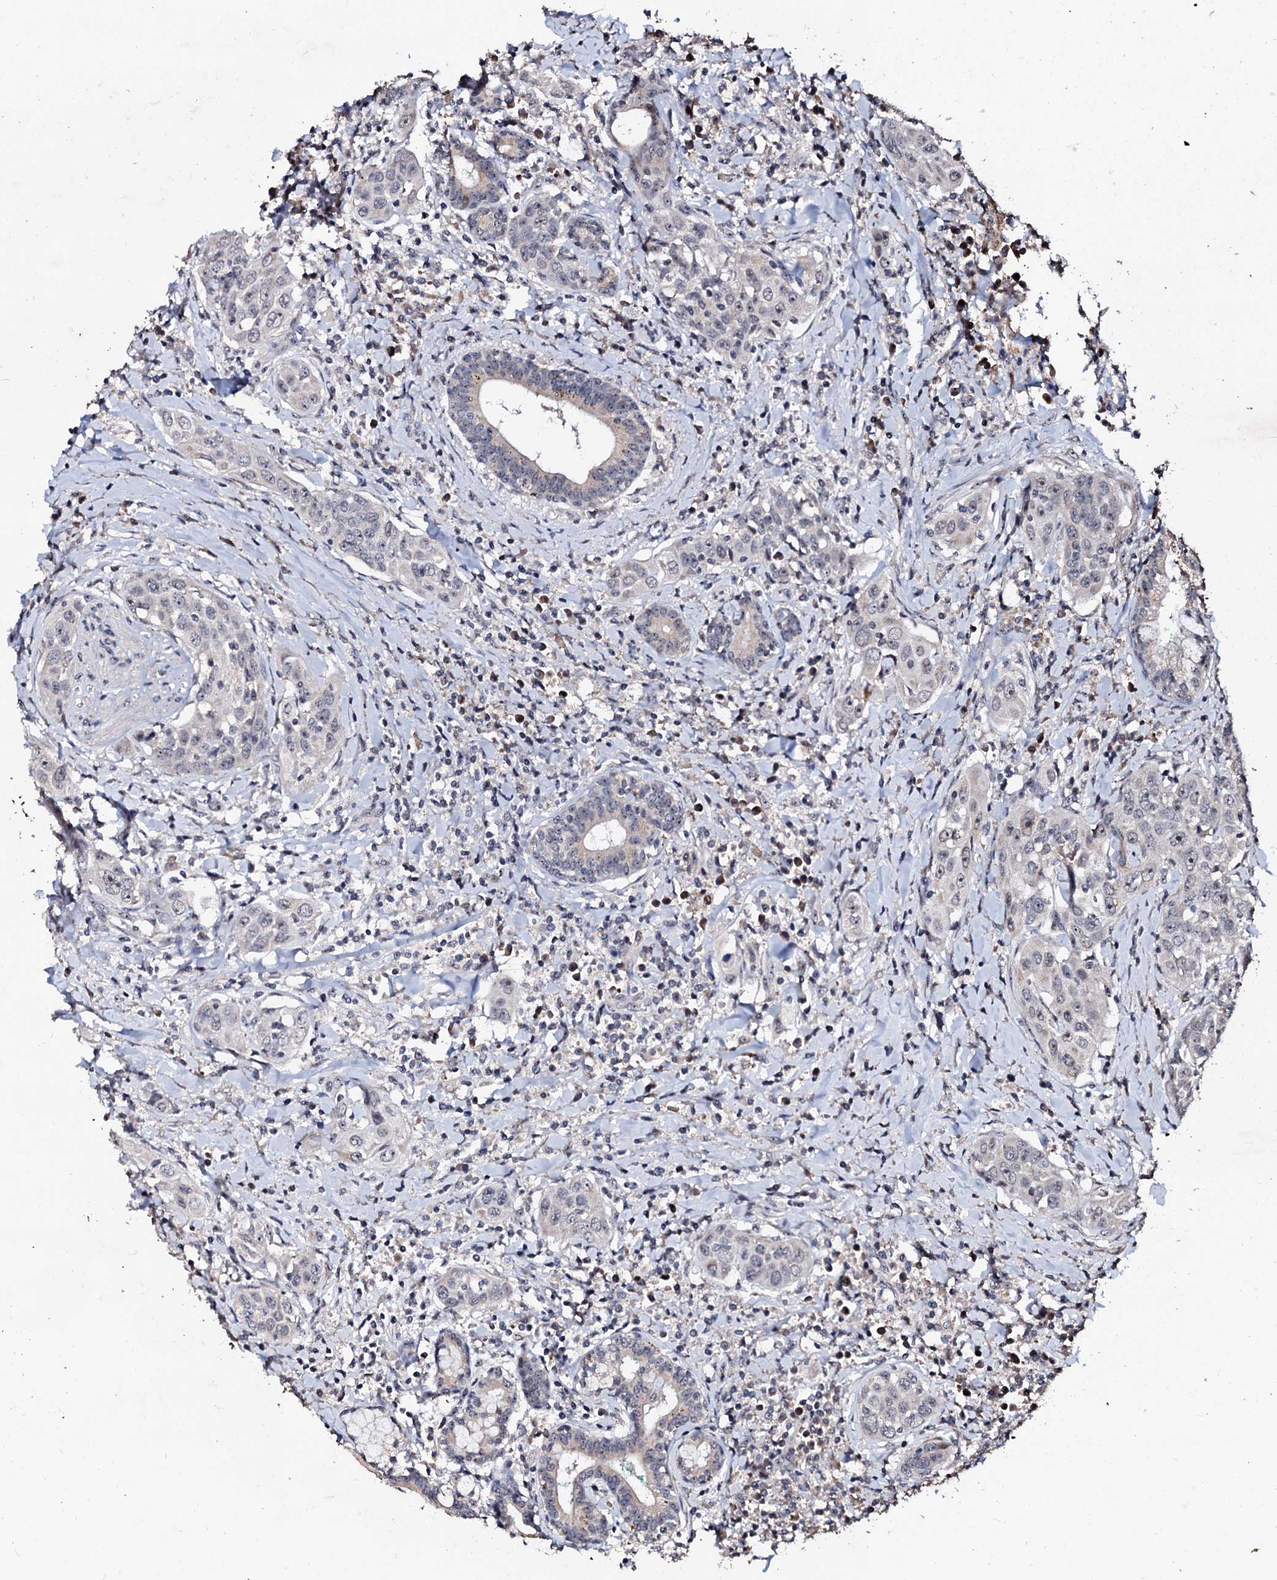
{"staining": {"intensity": "weak", "quantity": "<25%", "location": "nuclear"}, "tissue": "head and neck cancer", "cell_type": "Tumor cells", "image_type": "cancer", "snomed": [{"axis": "morphology", "description": "Squamous cell carcinoma, NOS"}, {"axis": "topography", "description": "Oral tissue"}, {"axis": "topography", "description": "Head-Neck"}], "caption": "A photomicrograph of head and neck cancer (squamous cell carcinoma) stained for a protein exhibits no brown staining in tumor cells.", "gene": "SUPT7L", "patient": {"sex": "female", "age": 50}}